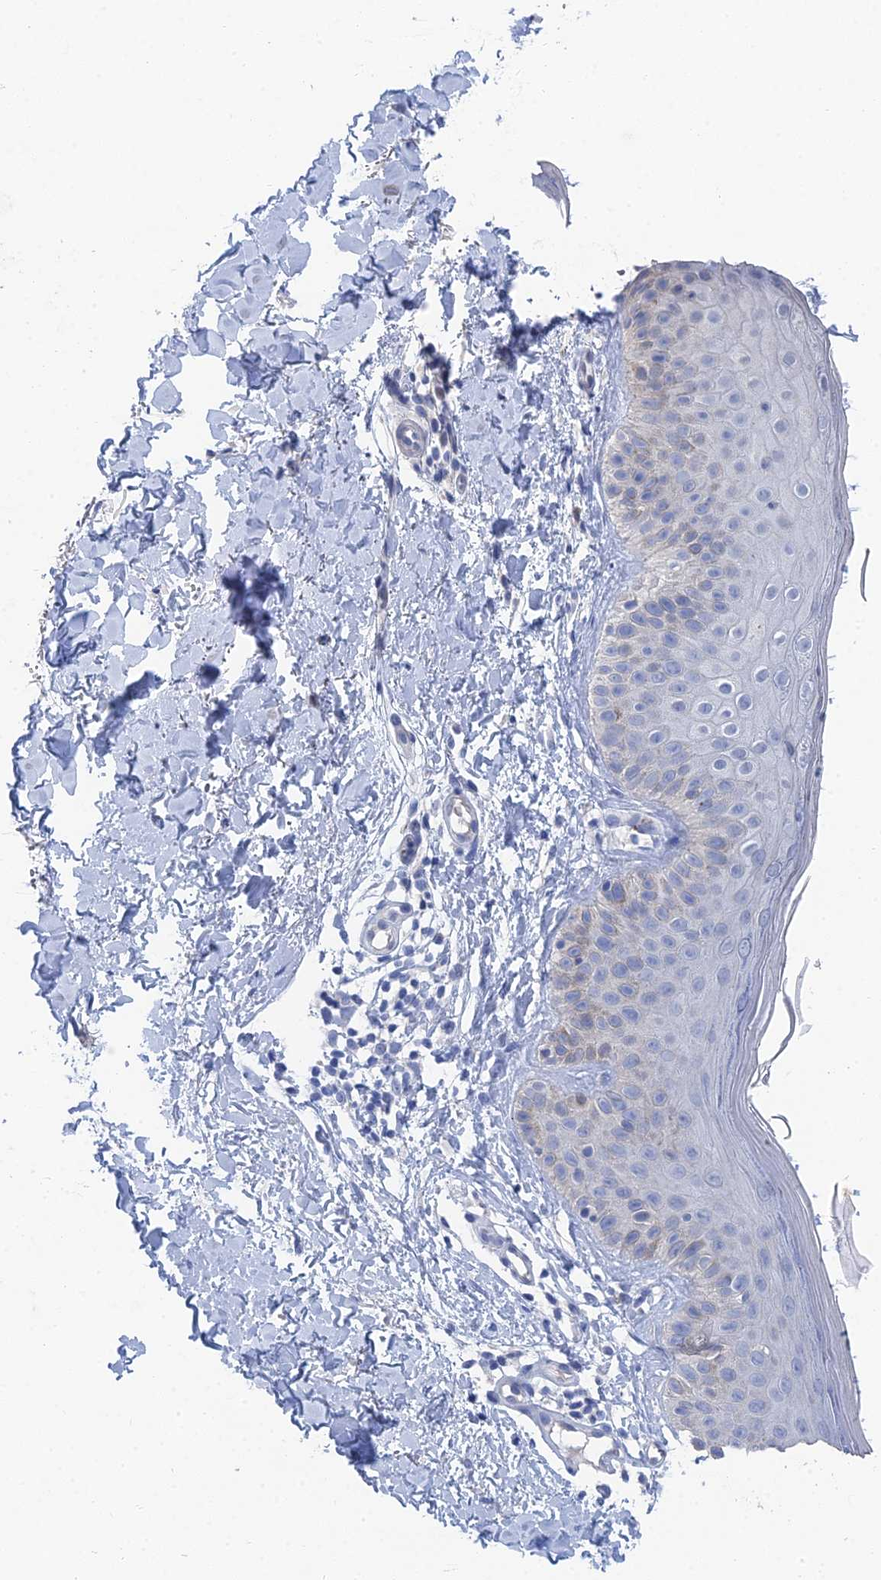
{"staining": {"intensity": "negative", "quantity": "none", "location": "none"}, "tissue": "skin", "cell_type": "Fibroblasts", "image_type": "normal", "snomed": [{"axis": "morphology", "description": "Normal tissue, NOS"}, {"axis": "topography", "description": "Skin"}], "caption": "There is no significant staining in fibroblasts of skin.", "gene": "GFAP", "patient": {"sex": "male", "age": 52}}